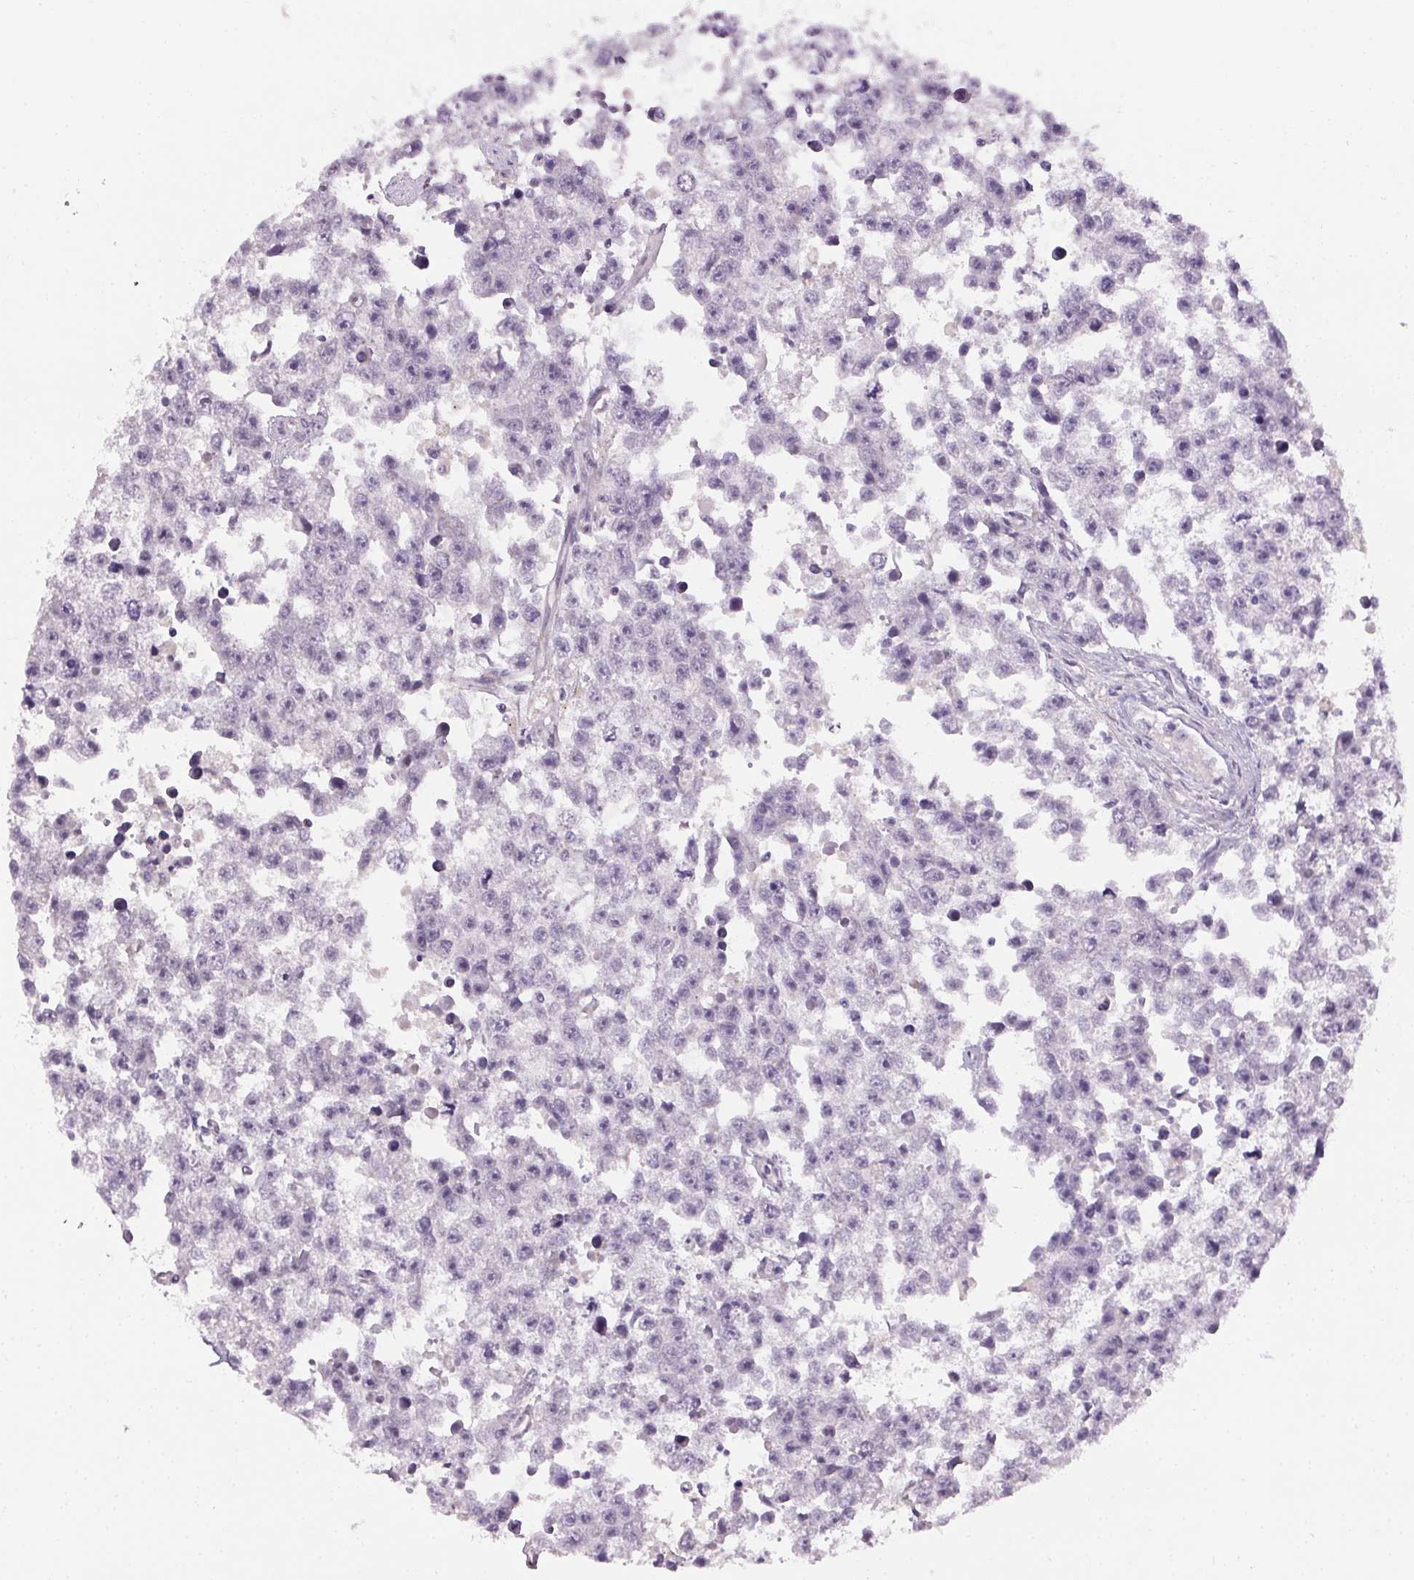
{"staining": {"intensity": "negative", "quantity": "none", "location": "none"}, "tissue": "testis cancer", "cell_type": "Tumor cells", "image_type": "cancer", "snomed": [{"axis": "morphology", "description": "Seminoma, NOS"}, {"axis": "topography", "description": "Testis"}], "caption": "The image displays no staining of tumor cells in seminoma (testis).", "gene": "FAM168A", "patient": {"sex": "male", "age": 26}}